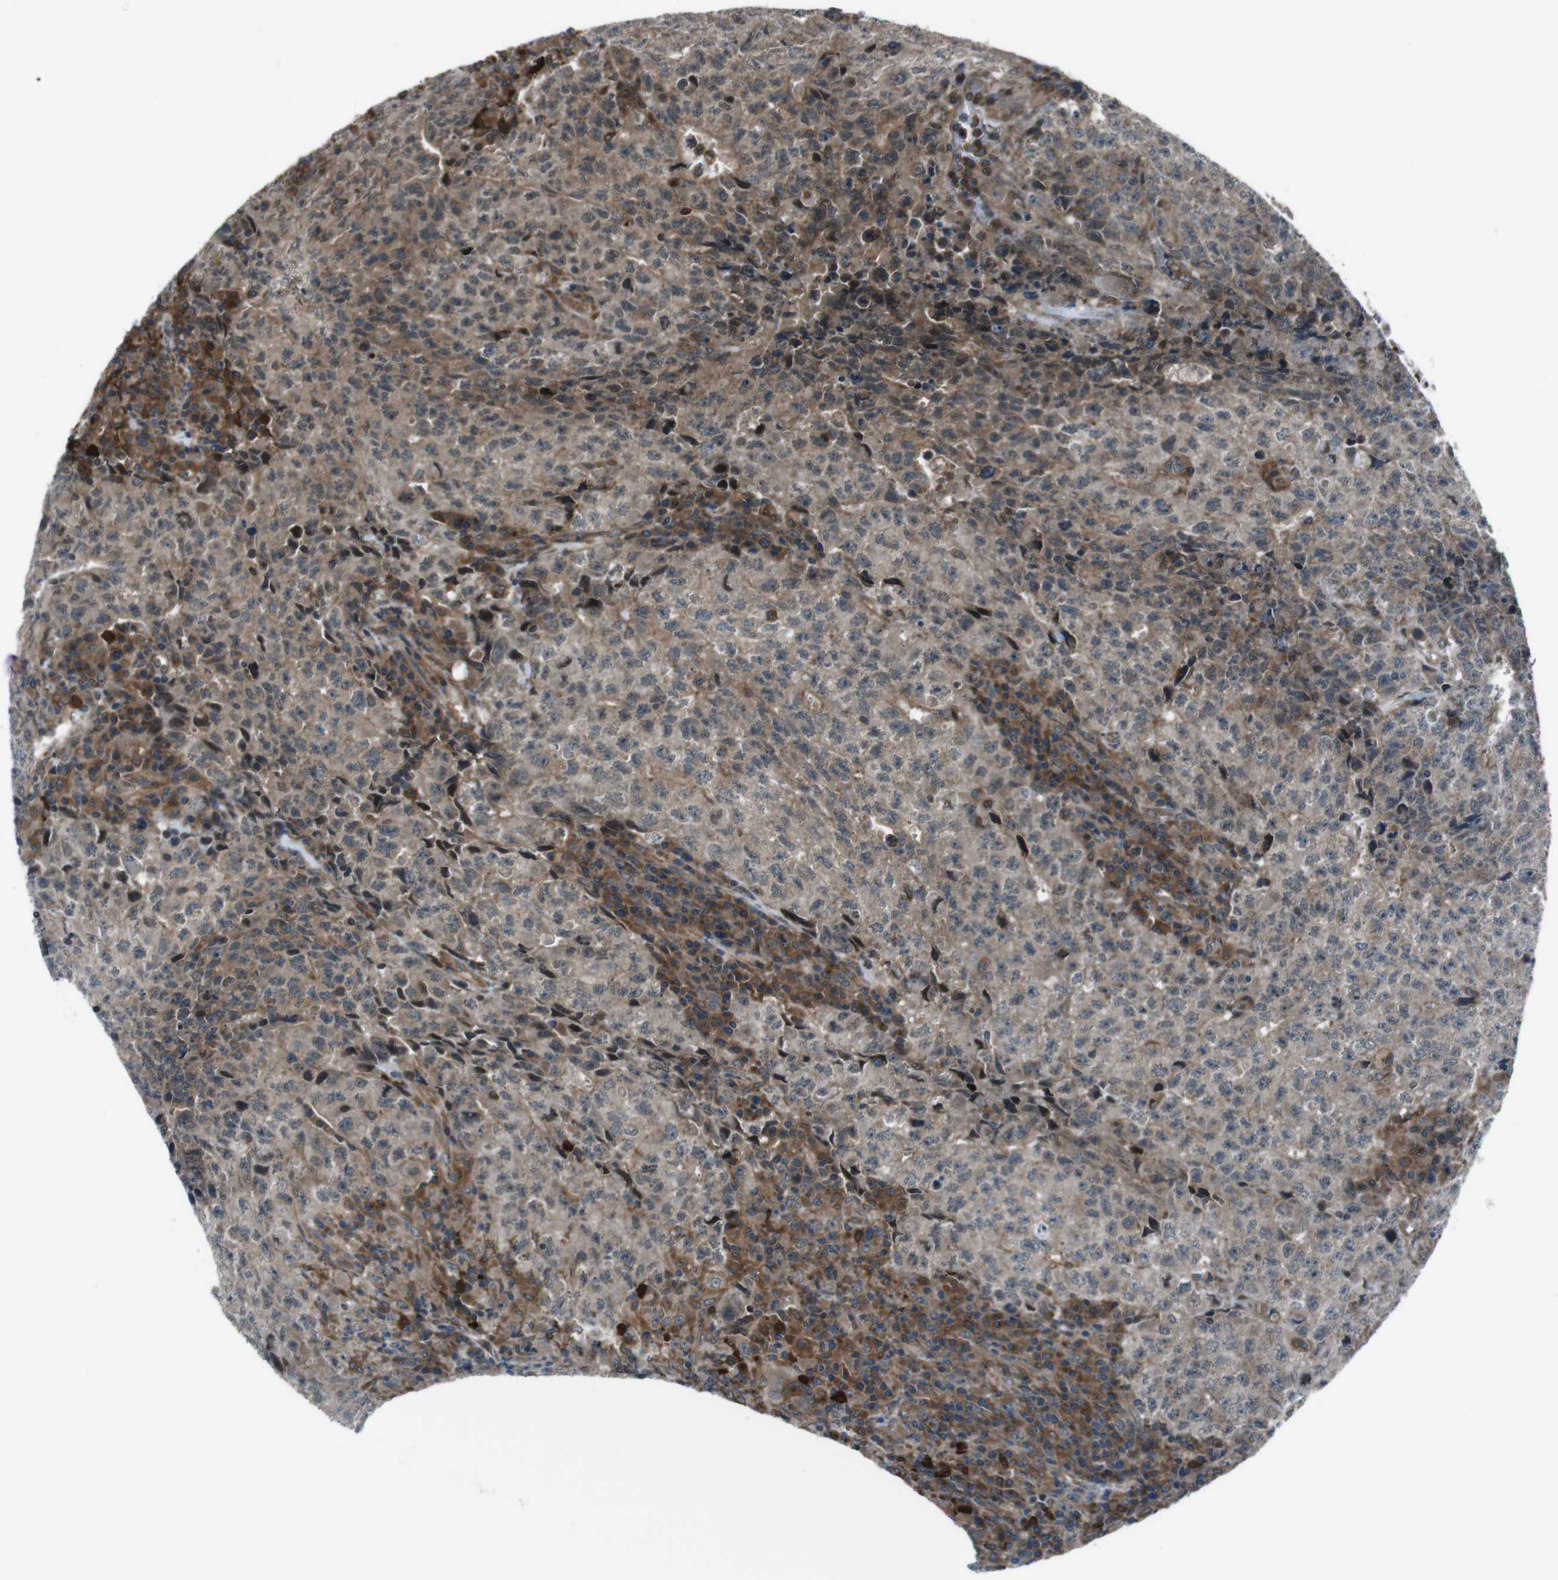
{"staining": {"intensity": "weak", "quantity": "25%-75%", "location": "cytoplasmic/membranous"}, "tissue": "testis cancer", "cell_type": "Tumor cells", "image_type": "cancer", "snomed": [{"axis": "morphology", "description": "Necrosis, NOS"}, {"axis": "morphology", "description": "Carcinoma, Embryonal, NOS"}, {"axis": "topography", "description": "Testis"}], "caption": "About 25%-75% of tumor cells in human testis embryonal carcinoma show weak cytoplasmic/membranous protein positivity as visualized by brown immunohistochemical staining.", "gene": "SLC27A4", "patient": {"sex": "male", "age": 19}}